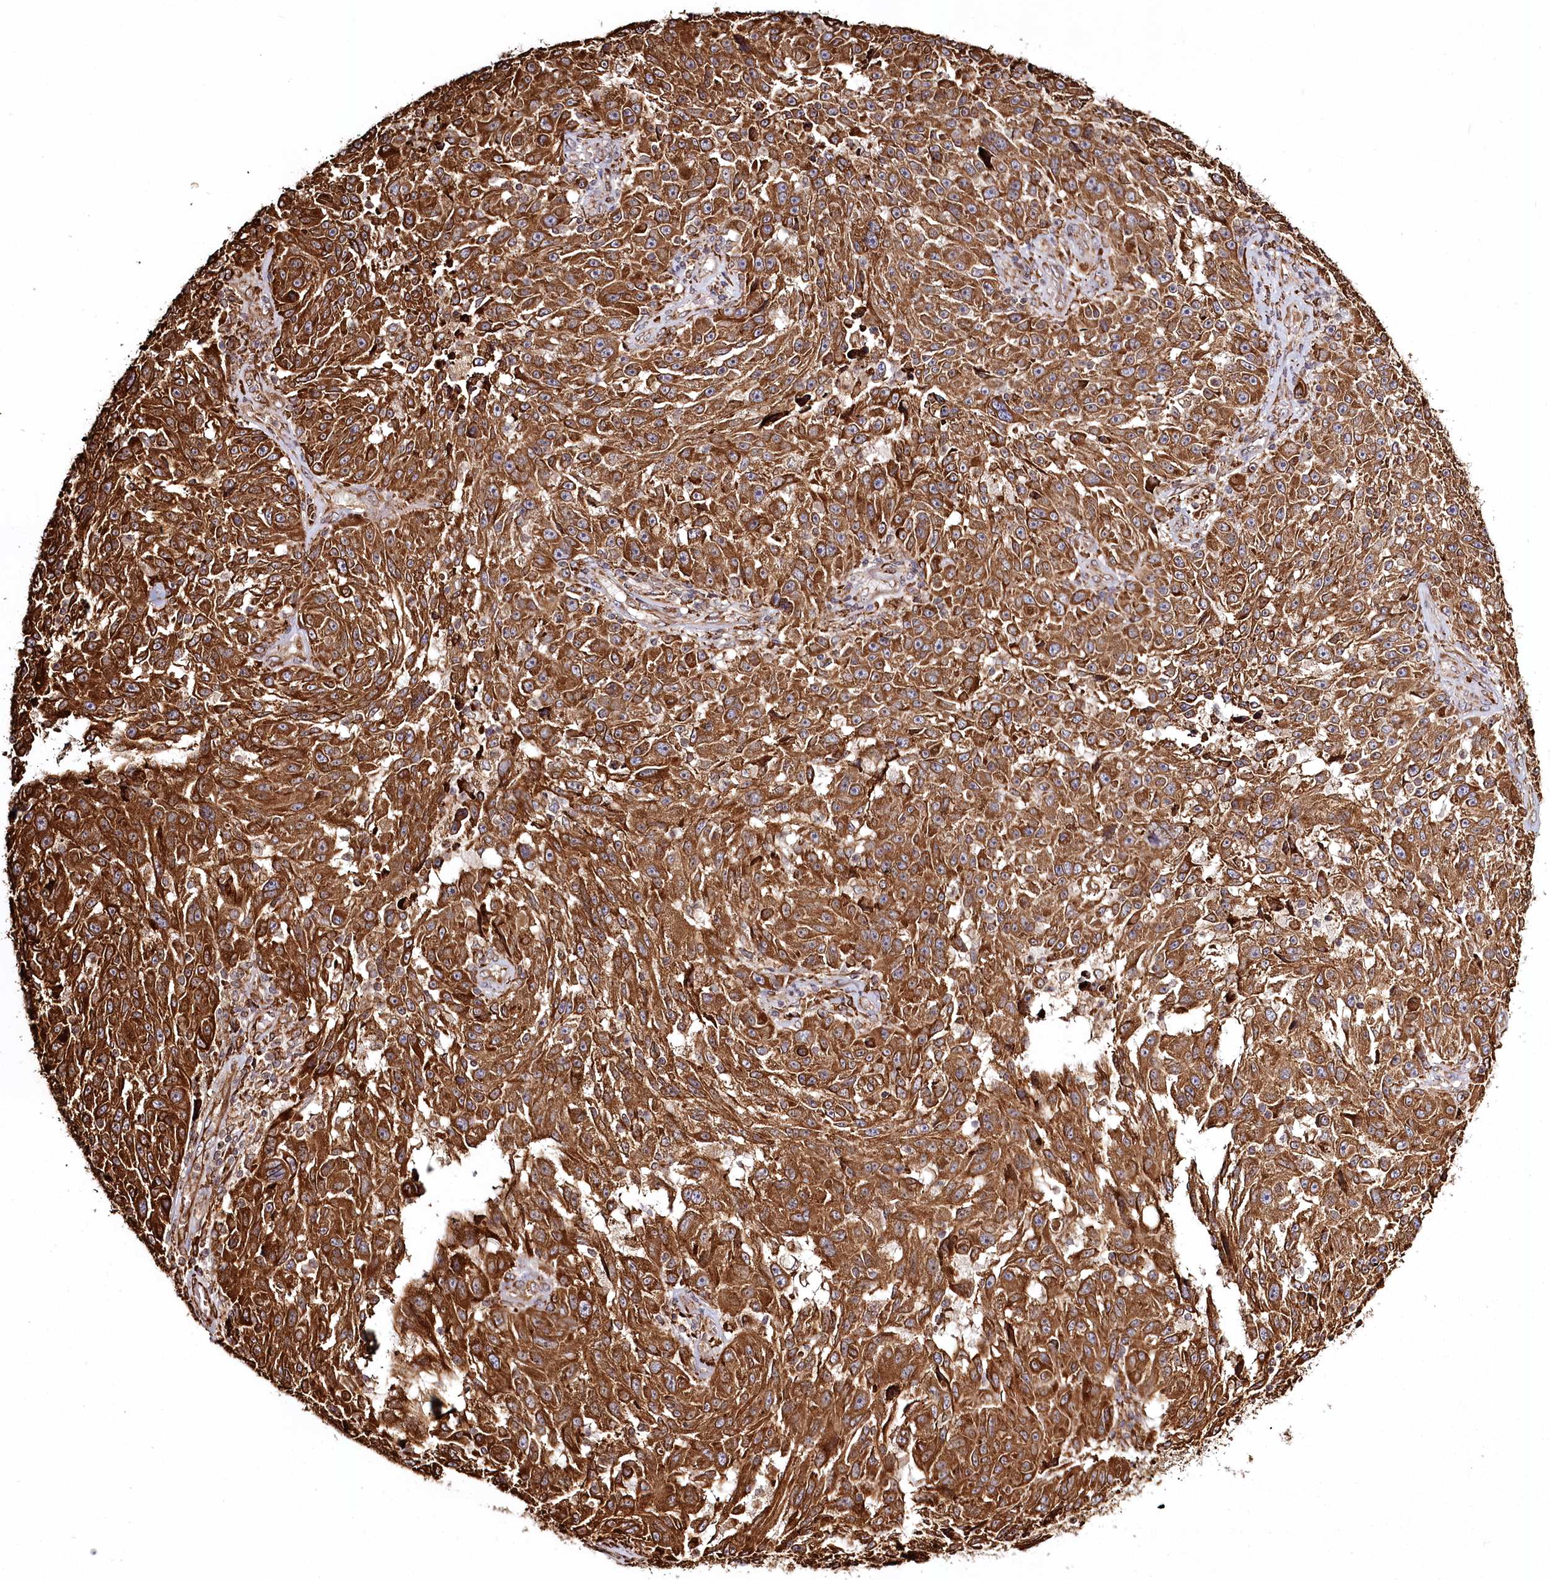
{"staining": {"intensity": "strong", "quantity": ">75%", "location": "cytoplasmic/membranous"}, "tissue": "melanoma", "cell_type": "Tumor cells", "image_type": "cancer", "snomed": [{"axis": "morphology", "description": "Malignant melanoma, NOS"}, {"axis": "topography", "description": "Skin"}], "caption": "There is high levels of strong cytoplasmic/membranous expression in tumor cells of malignant melanoma, as demonstrated by immunohistochemical staining (brown color).", "gene": "FAM13A", "patient": {"sex": "male", "age": 53}}